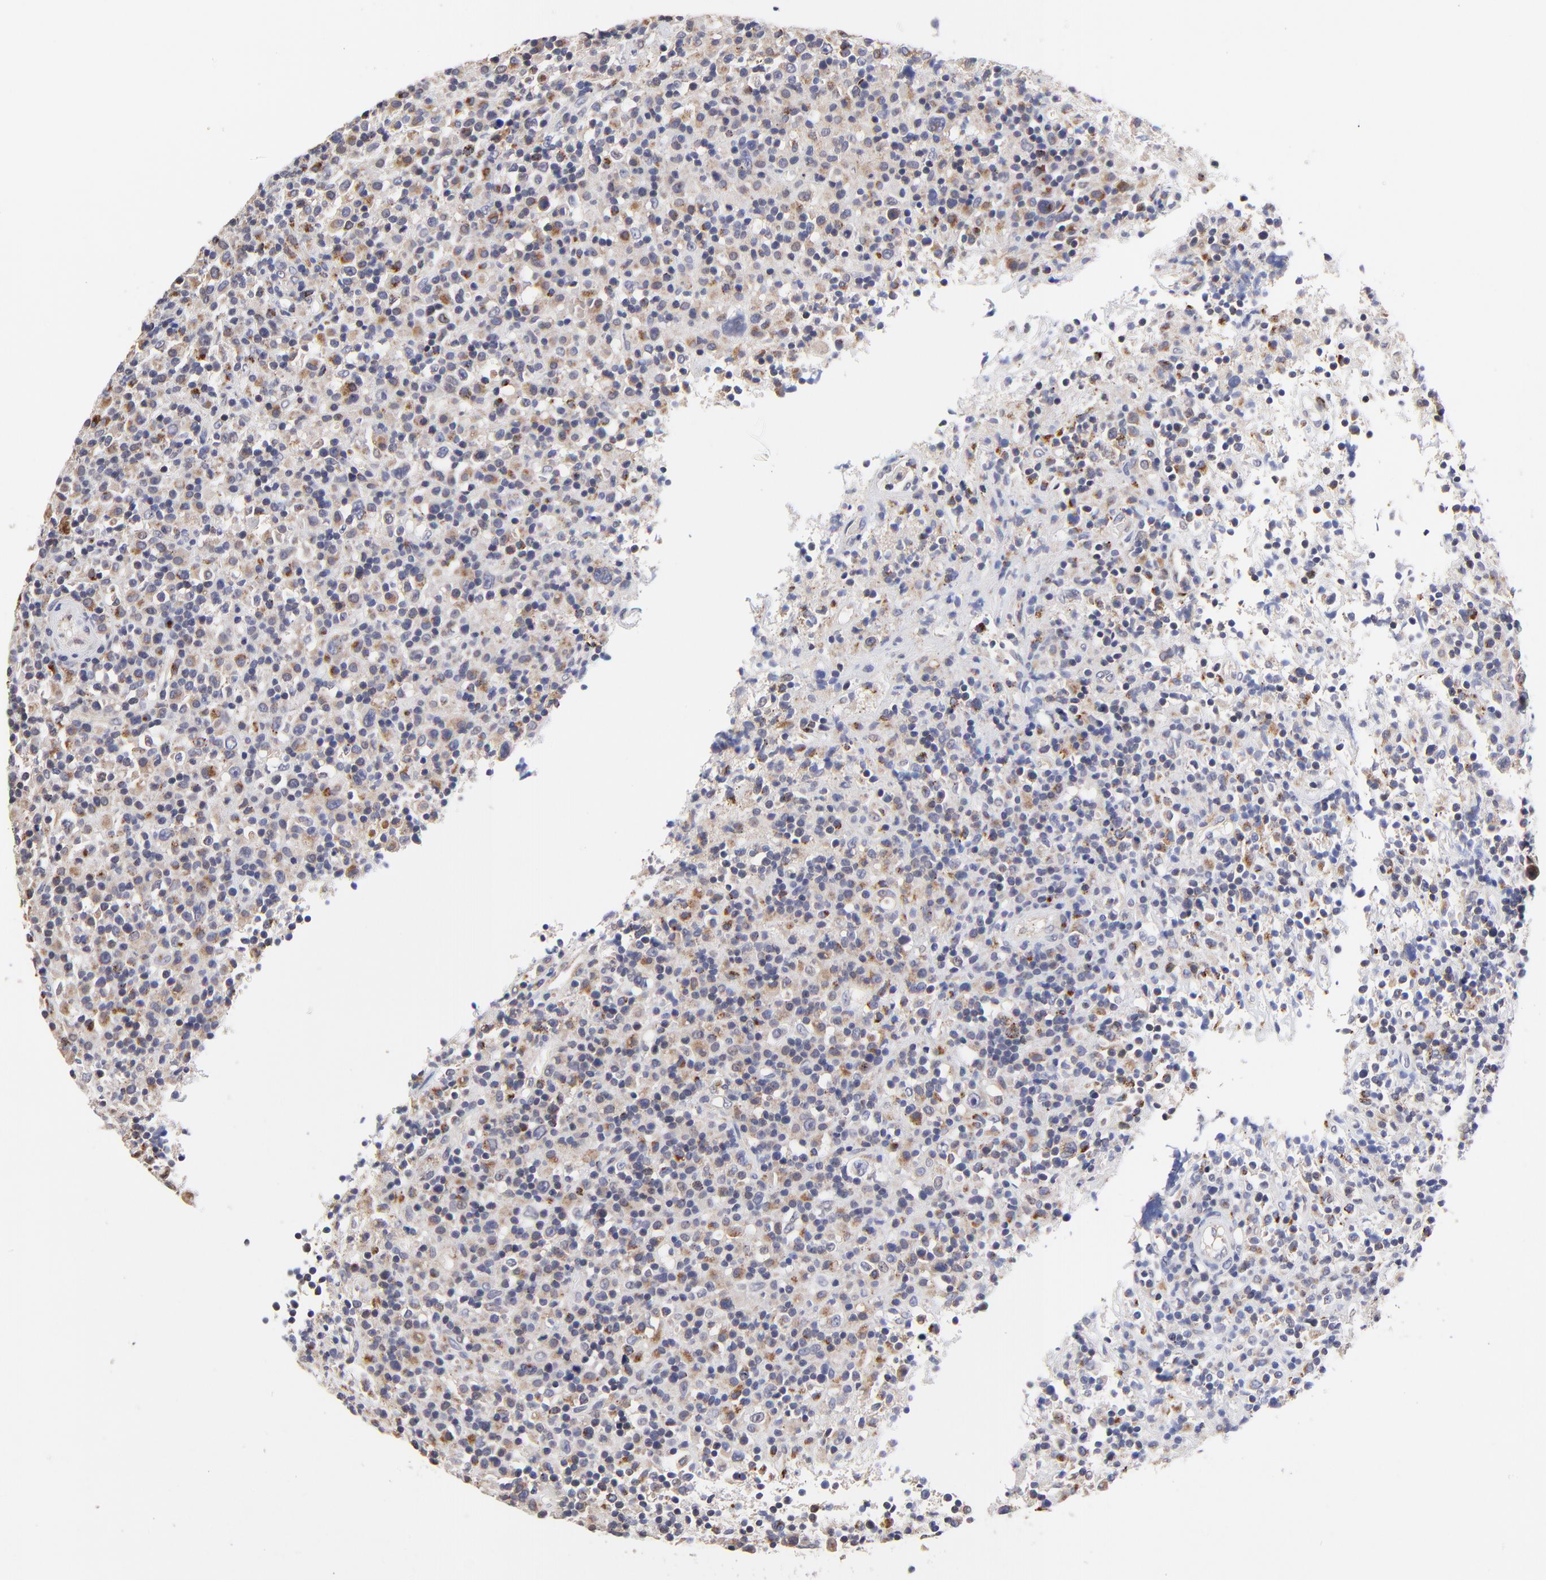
{"staining": {"intensity": "moderate", "quantity": "25%-75%", "location": "cytoplasmic/membranous"}, "tissue": "lymphoma", "cell_type": "Tumor cells", "image_type": "cancer", "snomed": [{"axis": "morphology", "description": "Hodgkin's disease, NOS"}, {"axis": "topography", "description": "Lymph node"}], "caption": "Immunohistochemical staining of human lymphoma exhibits medium levels of moderate cytoplasmic/membranous expression in about 25%-75% of tumor cells. Using DAB (brown) and hematoxylin (blue) stains, captured at high magnification using brightfield microscopy.", "gene": "PDE4B", "patient": {"sex": "male", "age": 46}}